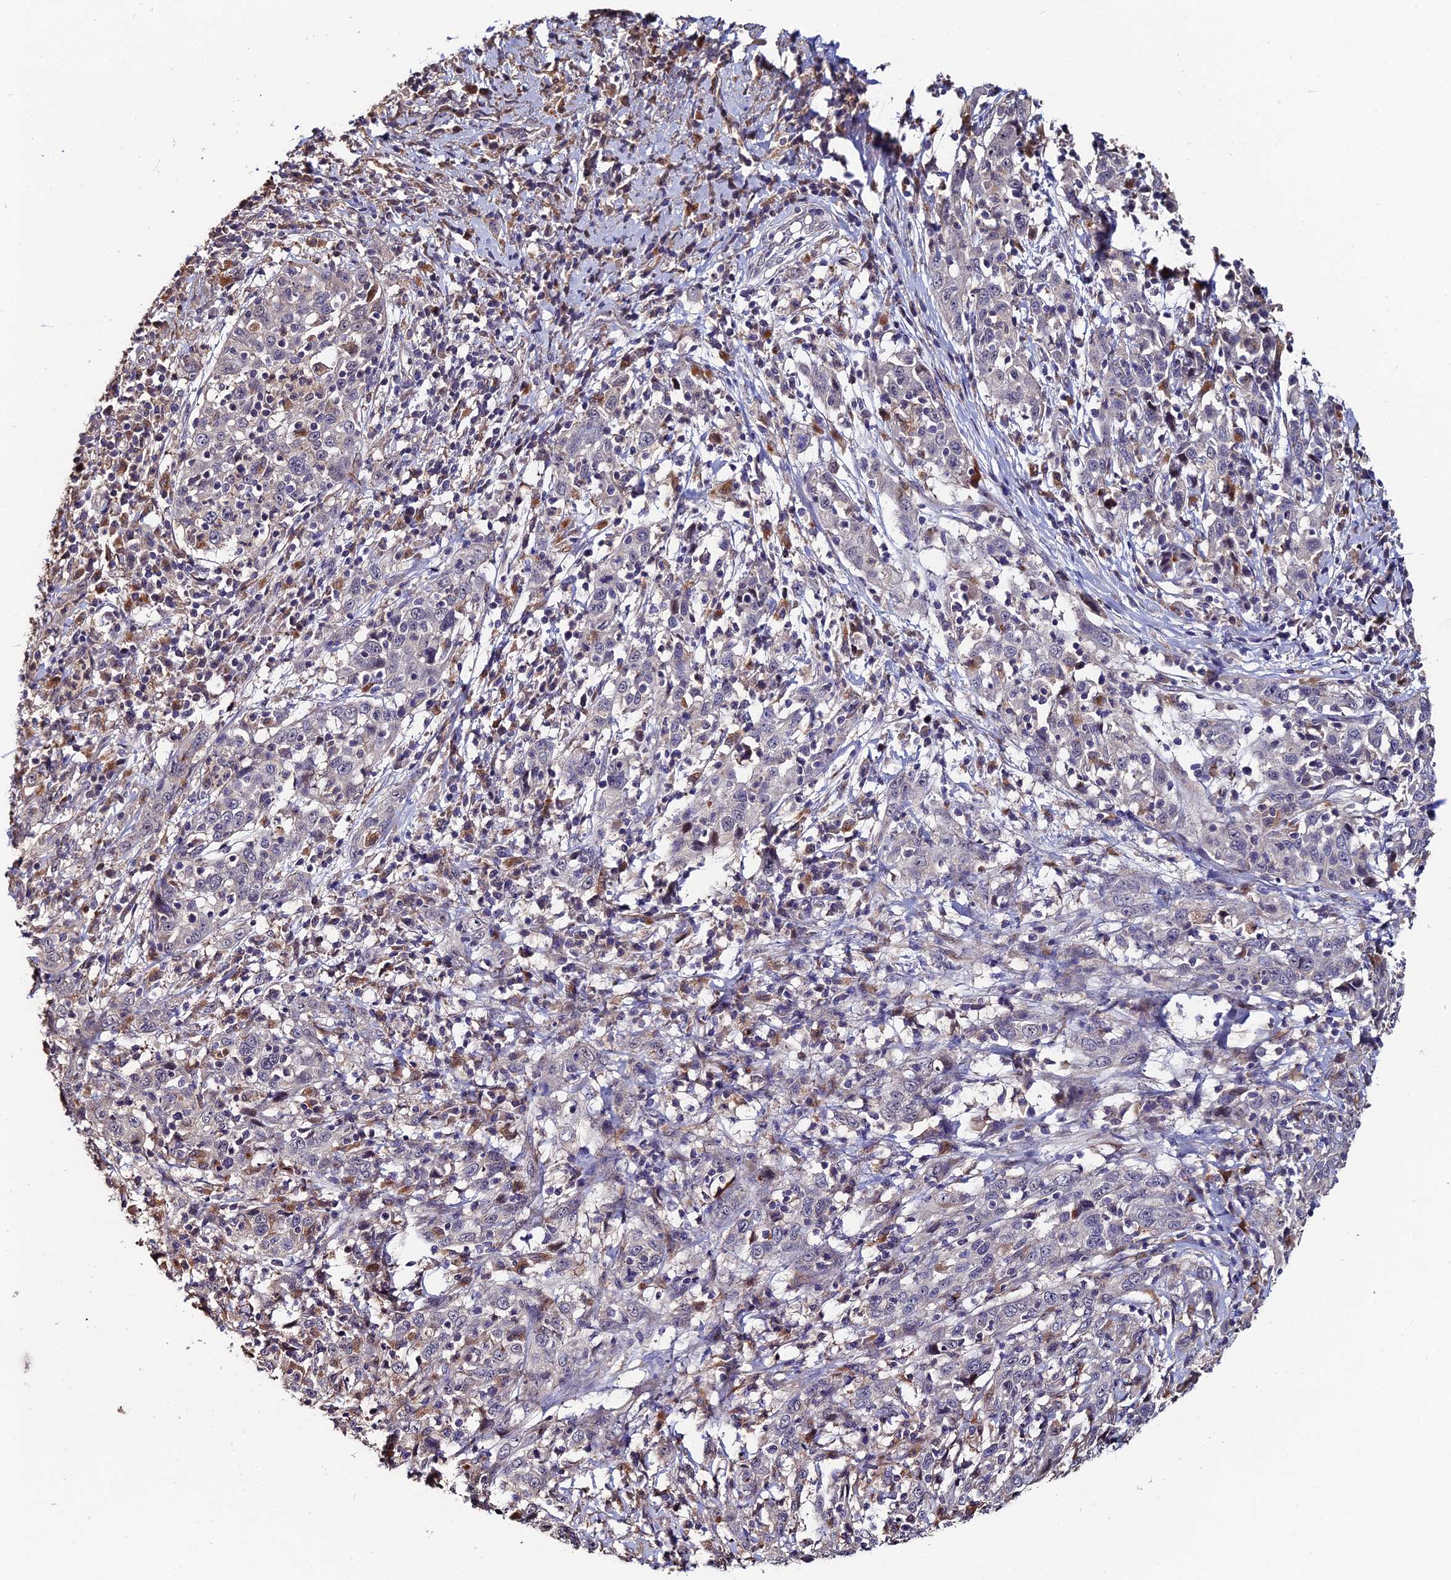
{"staining": {"intensity": "negative", "quantity": "none", "location": "none"}, "tissue": "cervical cancer", "cell_type": "Tumor cells", "image_type": "cancer", "snomed": [{"axis": "morphology", "description": "Squamous cell carcinoma, NOS"}, {"axis": "topography", "description": "Cervix"}], "caption": "IHC photomicrograph of human cervical cancer stained for a protein (brown), which shows no expression in tumor cells. The staining was performed using DAB to visualize the protein expression in brown, while the nuclei were stained in blue with hematoxylin (Magnification: 20x).", "gene": "ACTR5", "patient": {"sex": "female", "age": 46}}